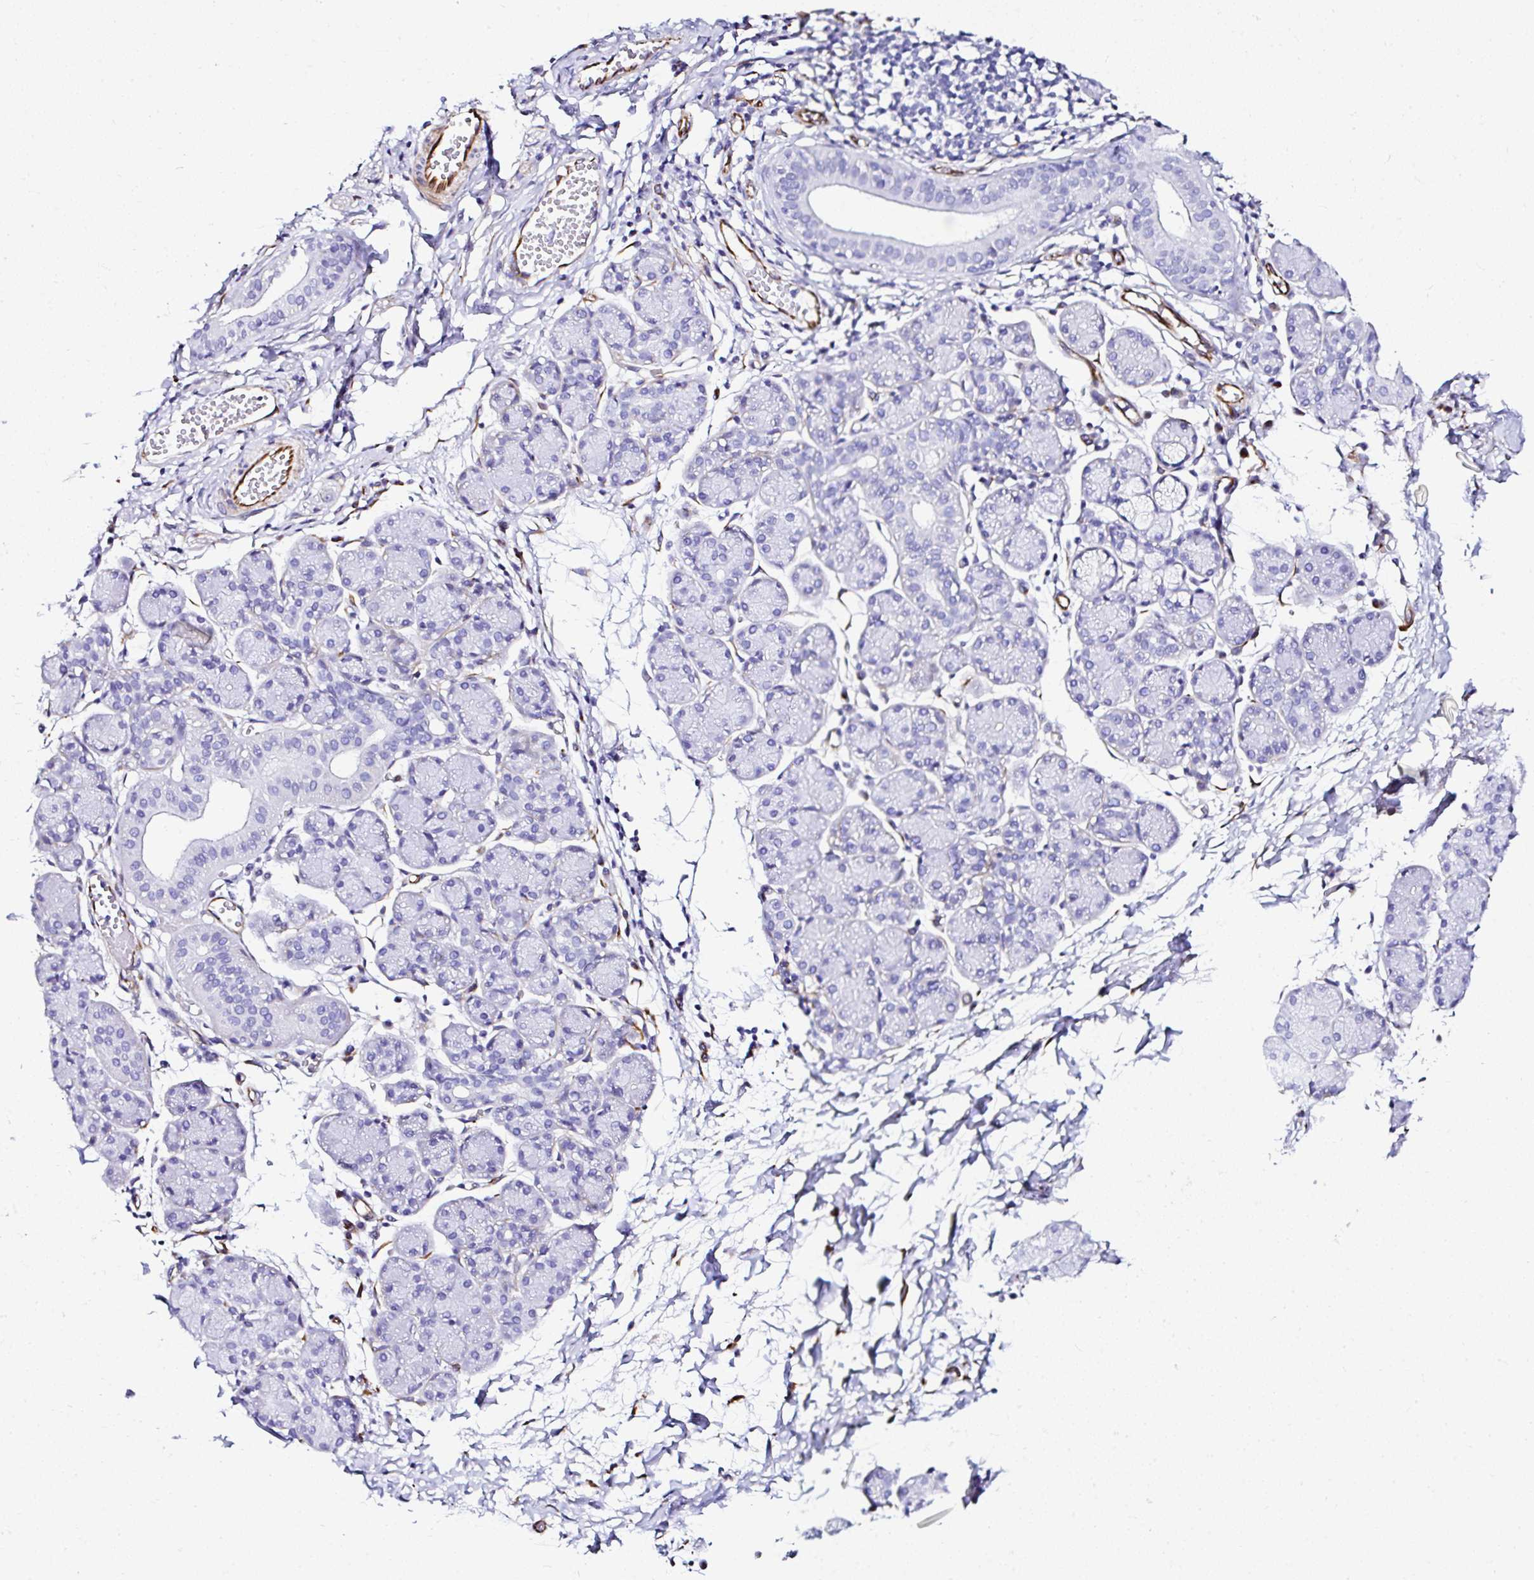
{"staining": {"intensity": "negative", "quantity": "none", "location": "none"}, "tissue": "salivary gland", "cell_type": "Glandular cells", "image_type": "normal", "snomed": [{"axis": "morphology", "description": "Normal tissue, NOS"}, {"axis": "morphology", "description": "Inflammation, NOS"}, {"axis": "topography", "description": "Lymph node"}, {"axis": "topography", "description": "Salivary gland"}], "caption": "Glandular cells show no significant protein staining in benign salivary gland. (DAB immunohistochemistry (IHC) with hematoxylin counter stain).", "gene": "DEPDC5", "patient": {"sex": "male", "age": 3}}